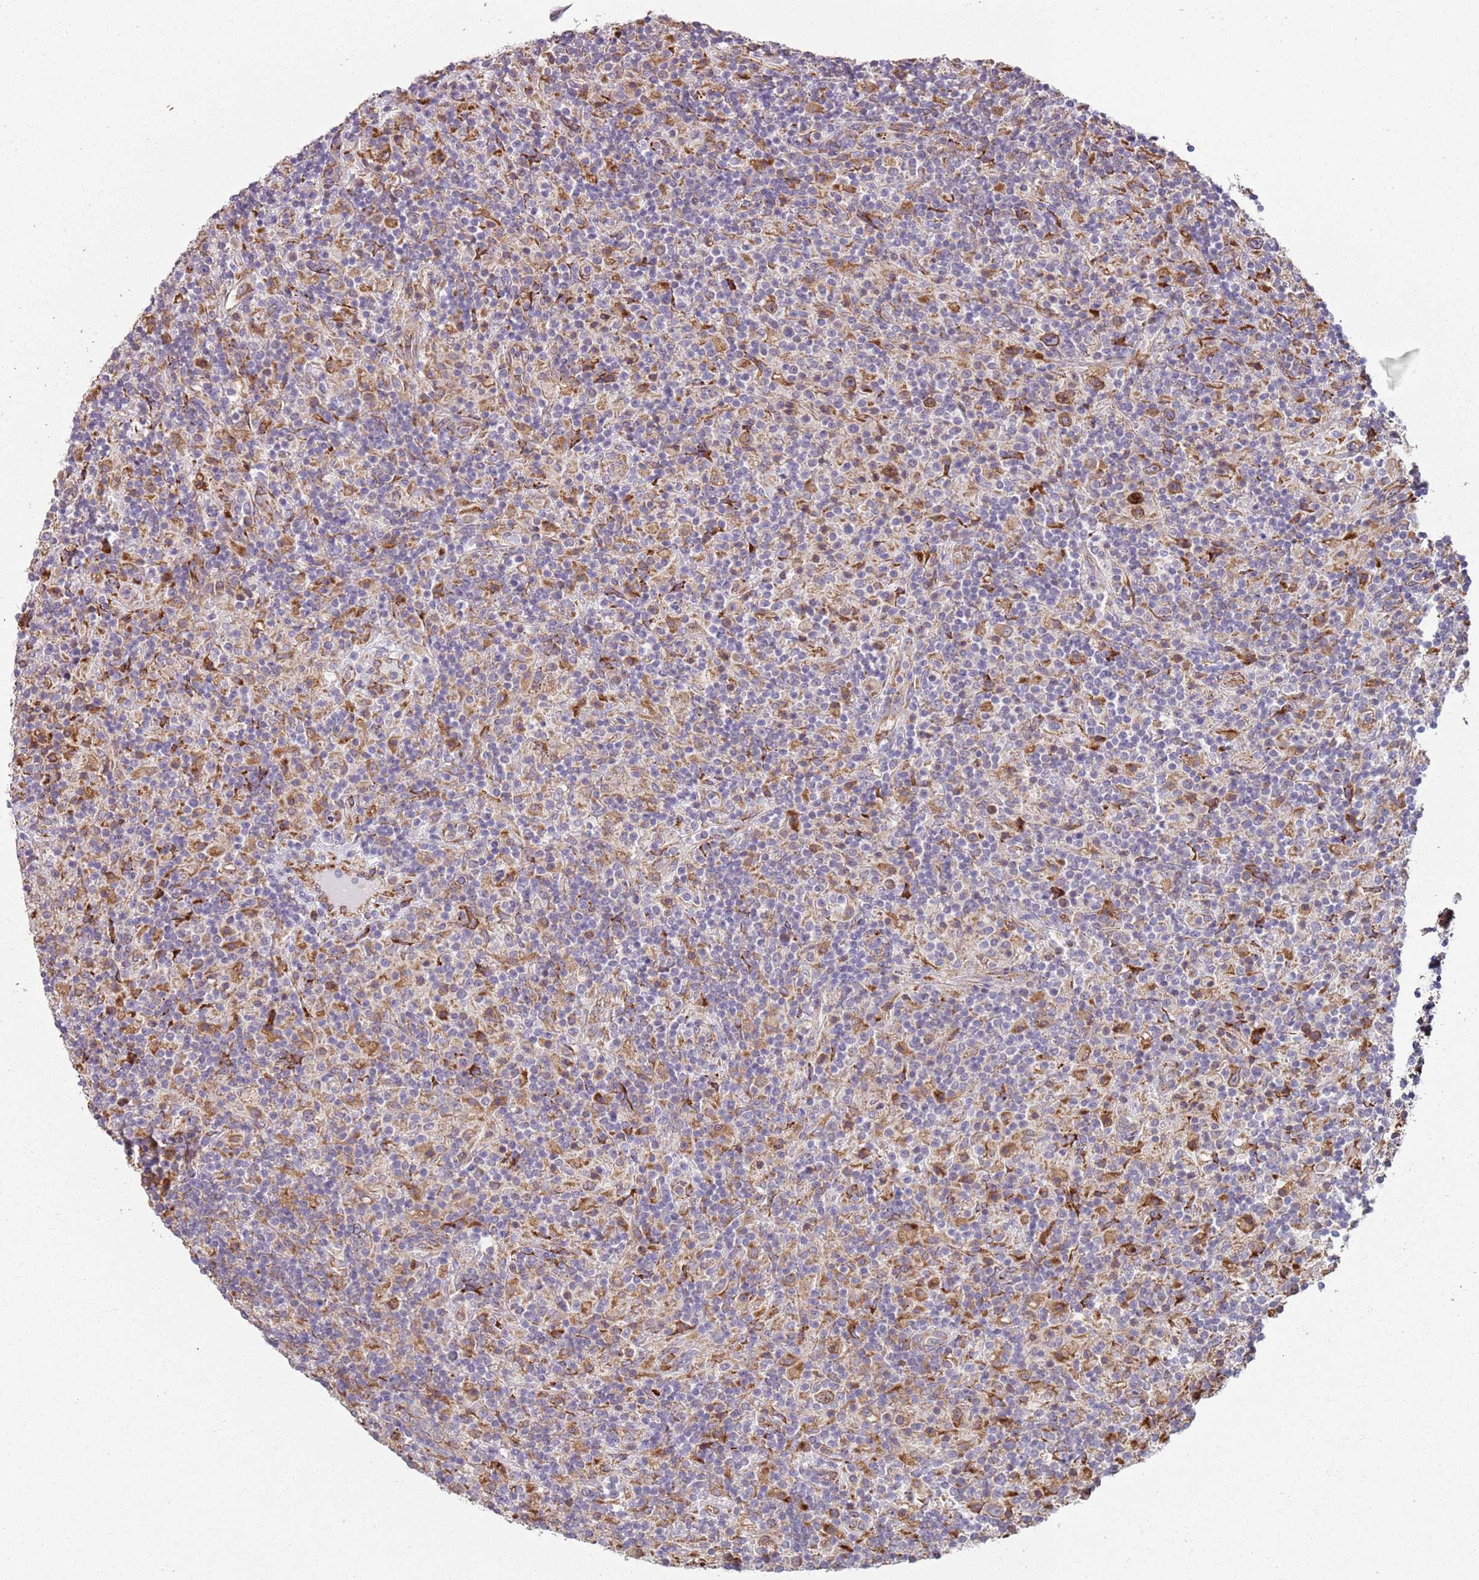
{"staining": {"intensity": "moderate", "quantity": ">75%", "location": "cytoplasmic/membranous"}, "tissue": "lymphoma", "cell_type": "Tumor cells", "image_type": "cancer", "snomed": [{"axis": "morphology", "description": "Hodgkin's disease, NOS"}, {"axis": "topography", "description": "Lymph node"}], "caption": "Moderate cytoplasmic/membranous positivity for a protein is appreciated in approximately >75% of tumor cells of Hodgkin's disease using immunohistochemistry.", "gene": "SPATA2", "patient": {"sex": "male", "age": 70}}